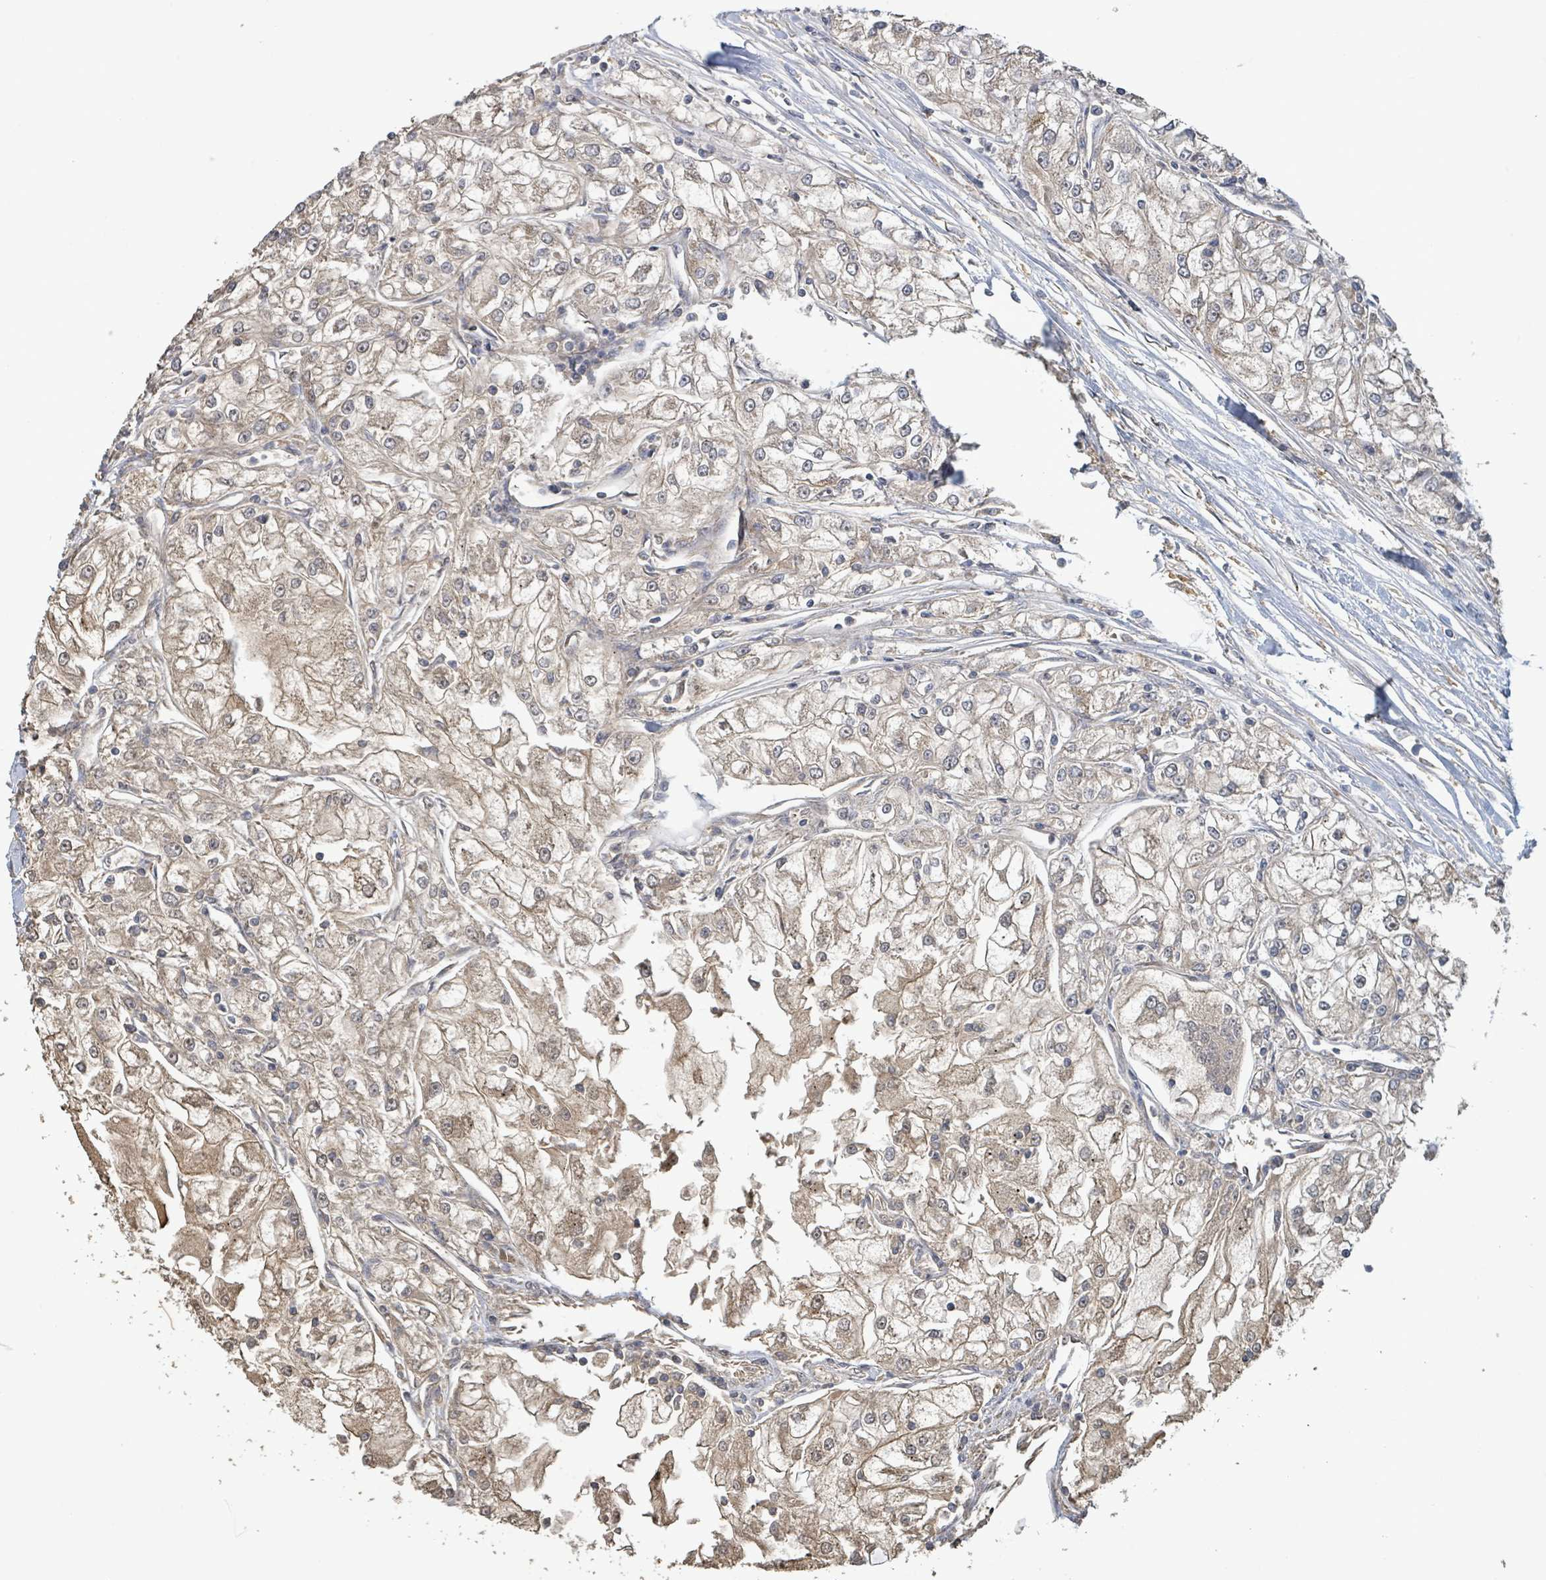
{"staining": {"intensity": "weak", "quantity": "25%-75%", "location": "cytoplasmic/membranous"}, "tissue": "renal cancer", "cell_type": "Tumor cells", "image_type": "cancer", "snomed": [{"axis": "morphology", "description": "Adenocarcinoma, NOS"}, {"axis": "topography", "description": "Kidney"}], "caption": "Weak cytoplasmic/membranous positivity is present in approximately 25%-75% of tumor cells in renal adenocarcinoma.", "gene": "STARD4", "patient": {"sex": "female", "age": 72}}